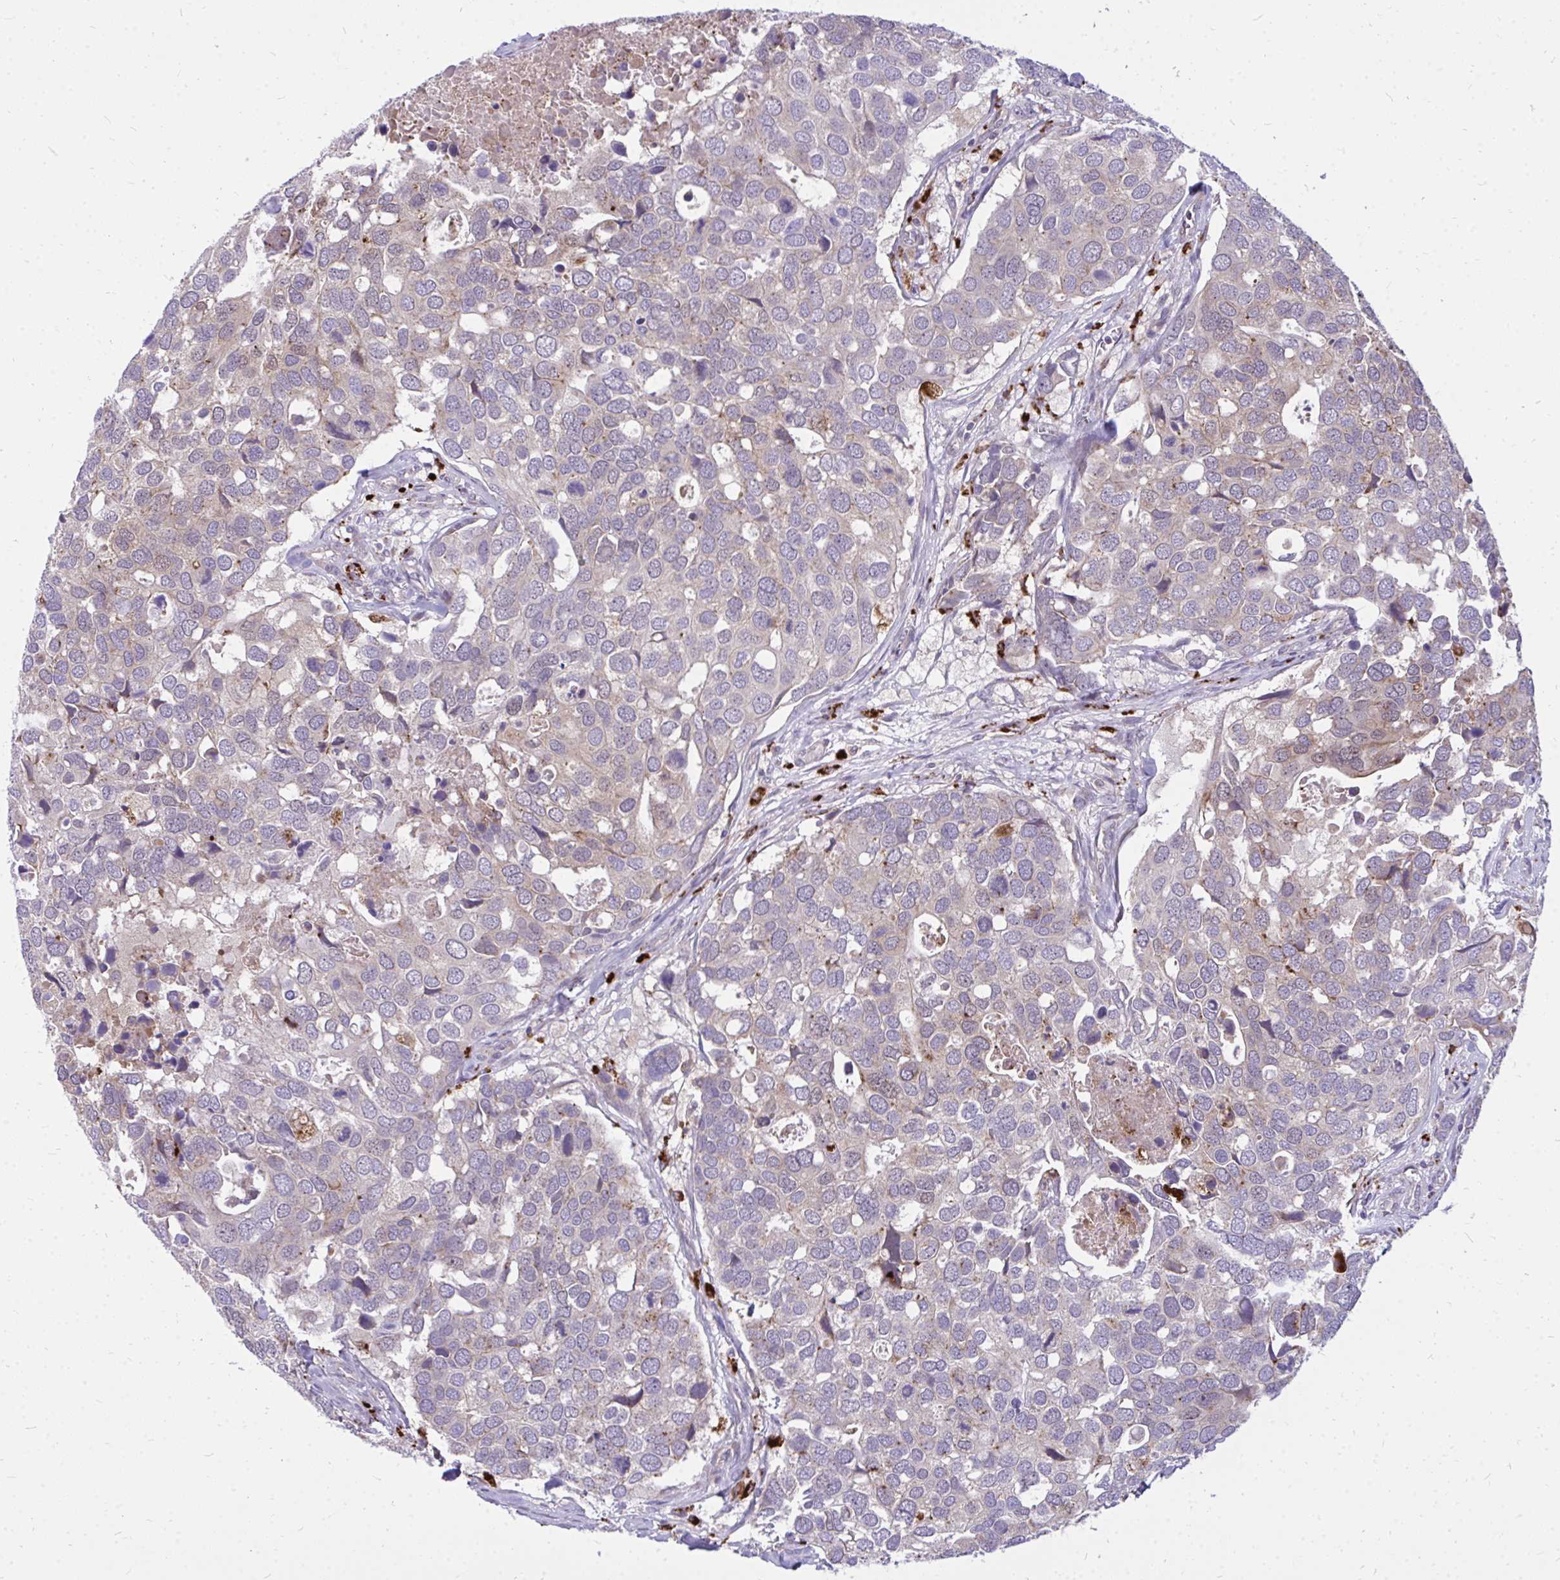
{"staining": {"intensity": "weak", "quantity": "<25%", "location": "cytoplasmic/membranous"}, "tissue": "breast cancer", "cell_type": "Tumor cells", "image_type": "cancer", "snomed": [{"axis": "morphology", "description": "Duct carcinoma"}, {"axis": "topography", "description": "Breast"}], "caption": "The IHC image has no significant staining in tumor cells of infiltrating ductal carcinoma (breast) tissue. (DAB (3,3'-diaminobenzidine) immunohistochemistry (IHC) visualized using brightfield microscopy, high magnification).", "gene": "ZSCAN25", "patient": {"sex": "female", "age": 83}}